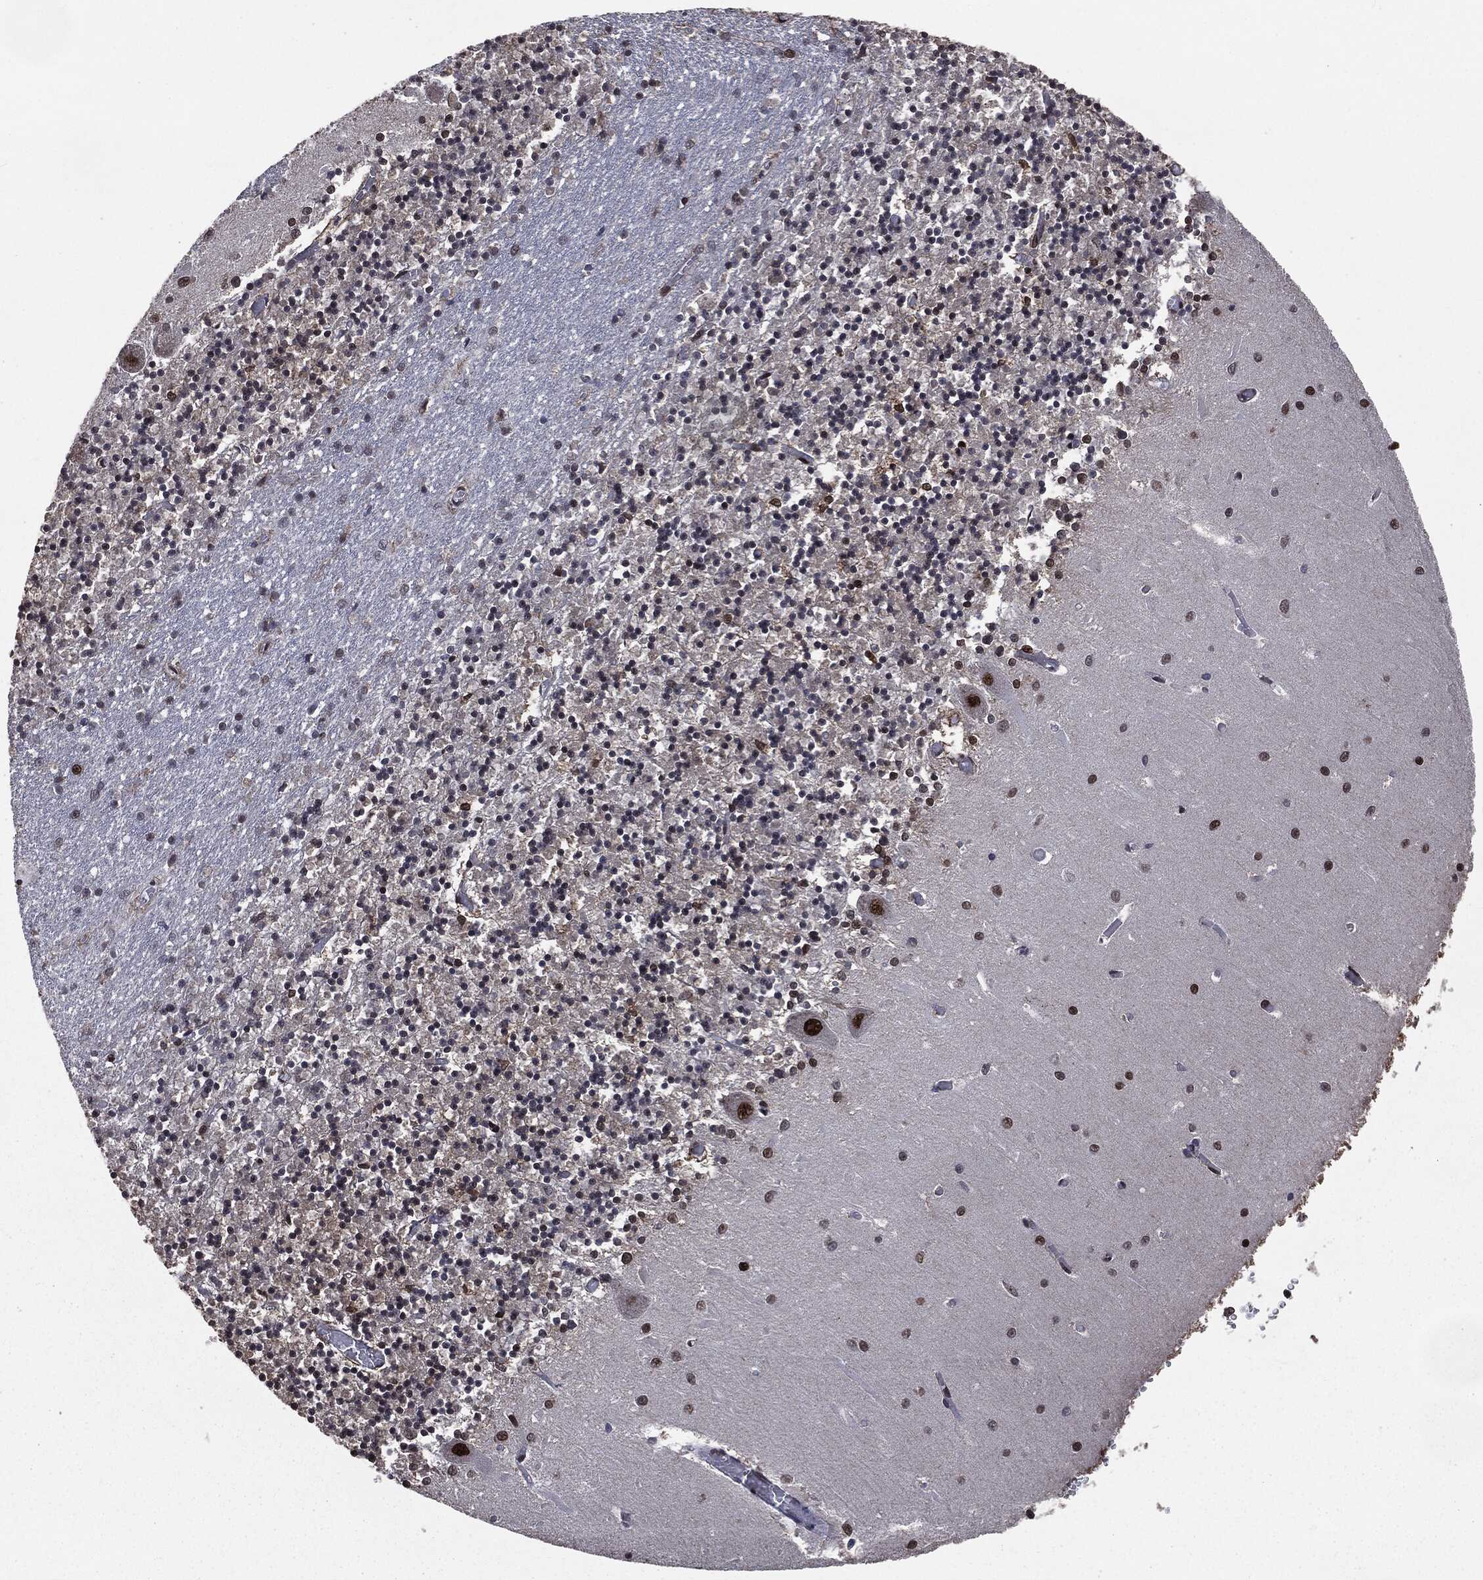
{"staining": {"intensity": "moderate", "quantity": "25%-75%", "location": "nuclear"}, "tissue": "cerebellum", "cell_type": "Cells in granular layer", "image_type": "normal", "snomed": [{"axis": "morphology", "description": "Normal tissue, NOS"}, {"axis": "topography", "description": "Cerebellum"}], "caption": "Cerebellum stained with DAB (3,3'-diaminobenzidine) immunohistochemistry (IHC) exhibits medium levels of moderate nuclear staining in approximately 25%-75% of cells in granular layer.", "gene": "DVL2", "patient": {"sex": "female", "age": 64}}